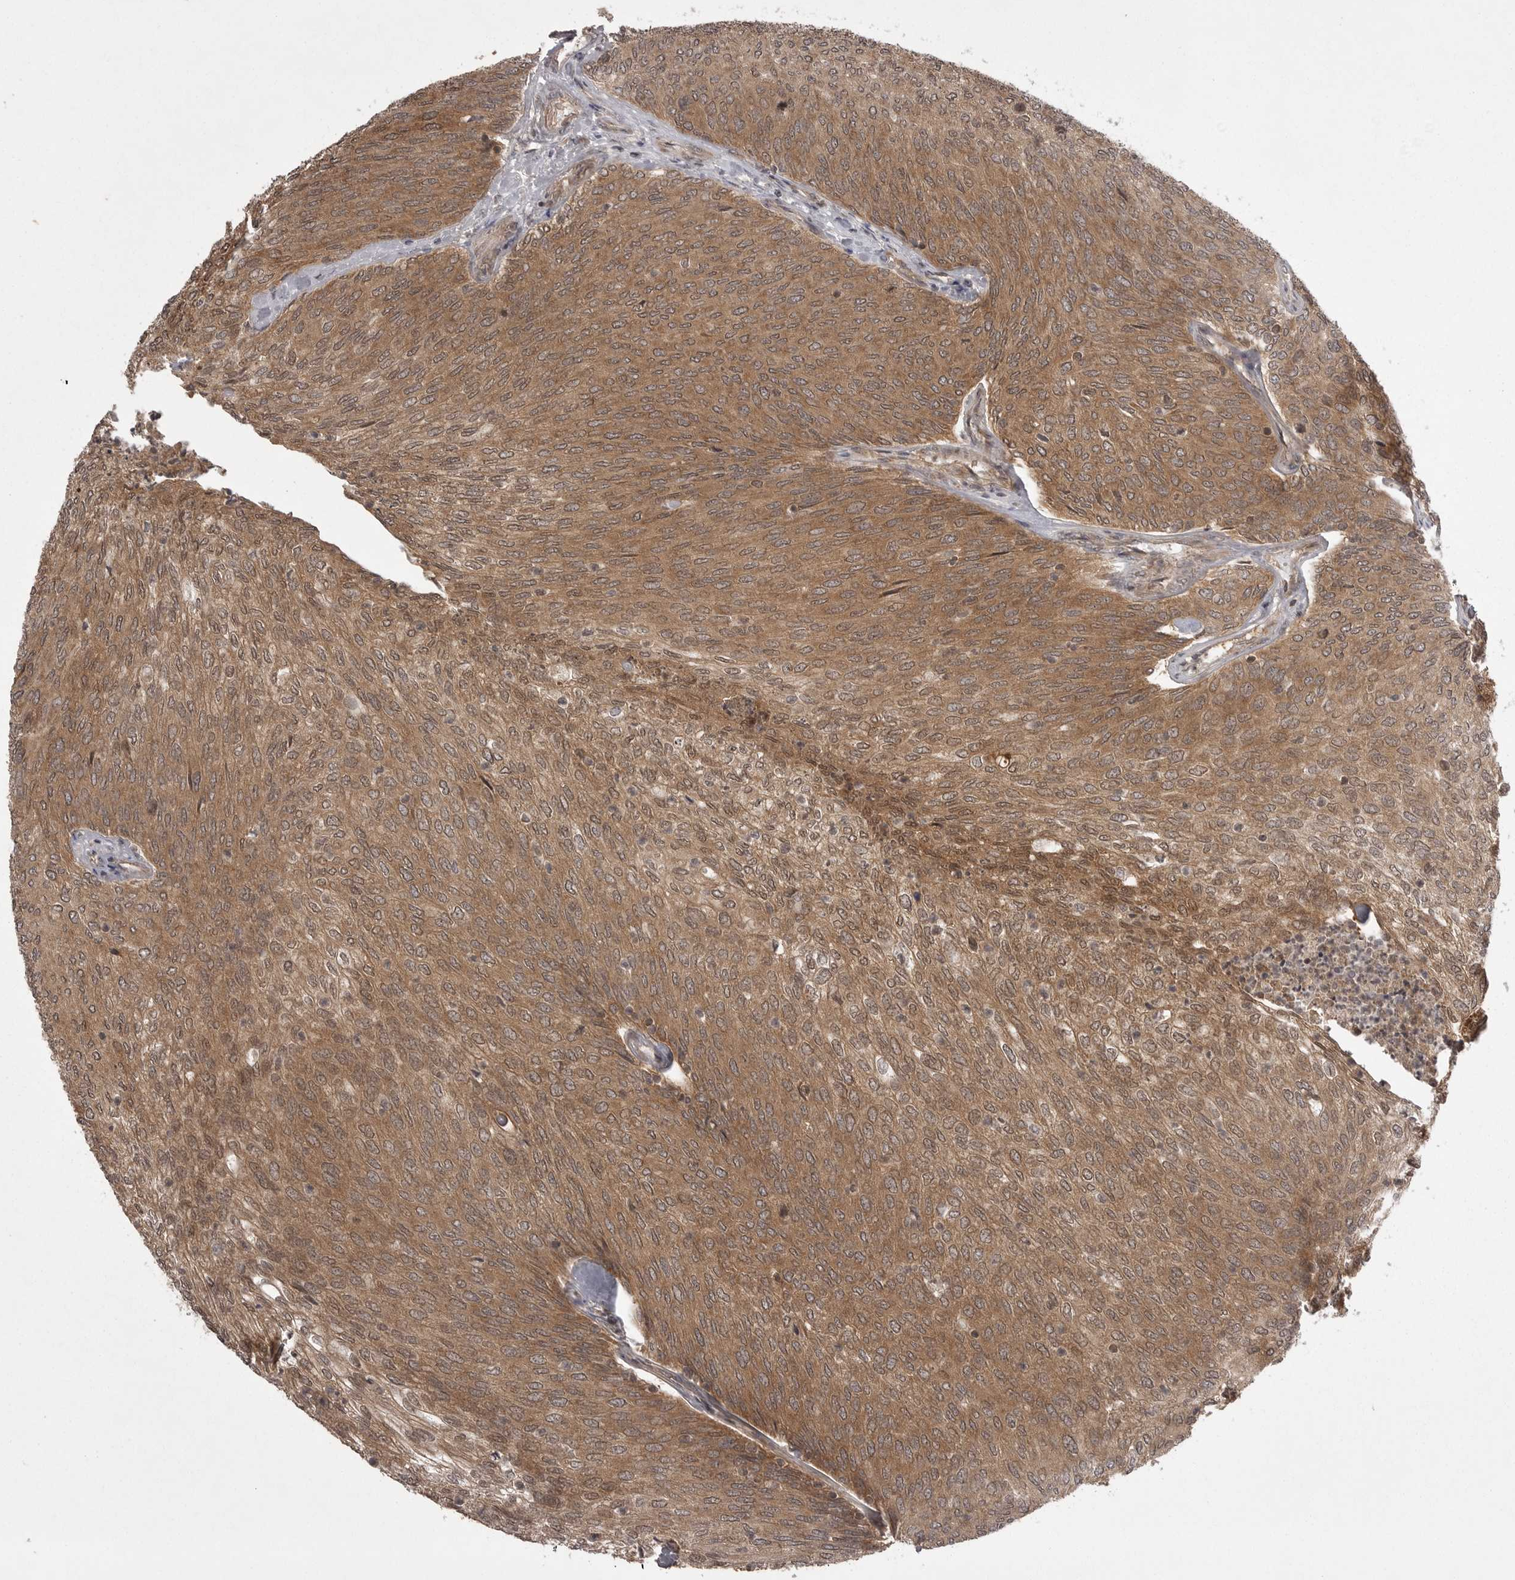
{"staining": {"intensity": "moderate", "quantity": ">75%", "location": "cytoplasmic/membranous"}, "tissue": "urothelial cancer", "cell_type": "Tumor cells", "image_type": "cancer", "snomed": [{"axis": "morphology", "description": "Urothelial carcinoma, Low grade"}, {"axis": "topography", "description": "Urinary bladder"}], "caption": "Protein expression analysis of urothelial cancer exhibits moderate cytoplasmic/membranous expression in about >75% of tumor cells.", "gene": "STK24", "patient": {"sex": "female", "age": 79}}